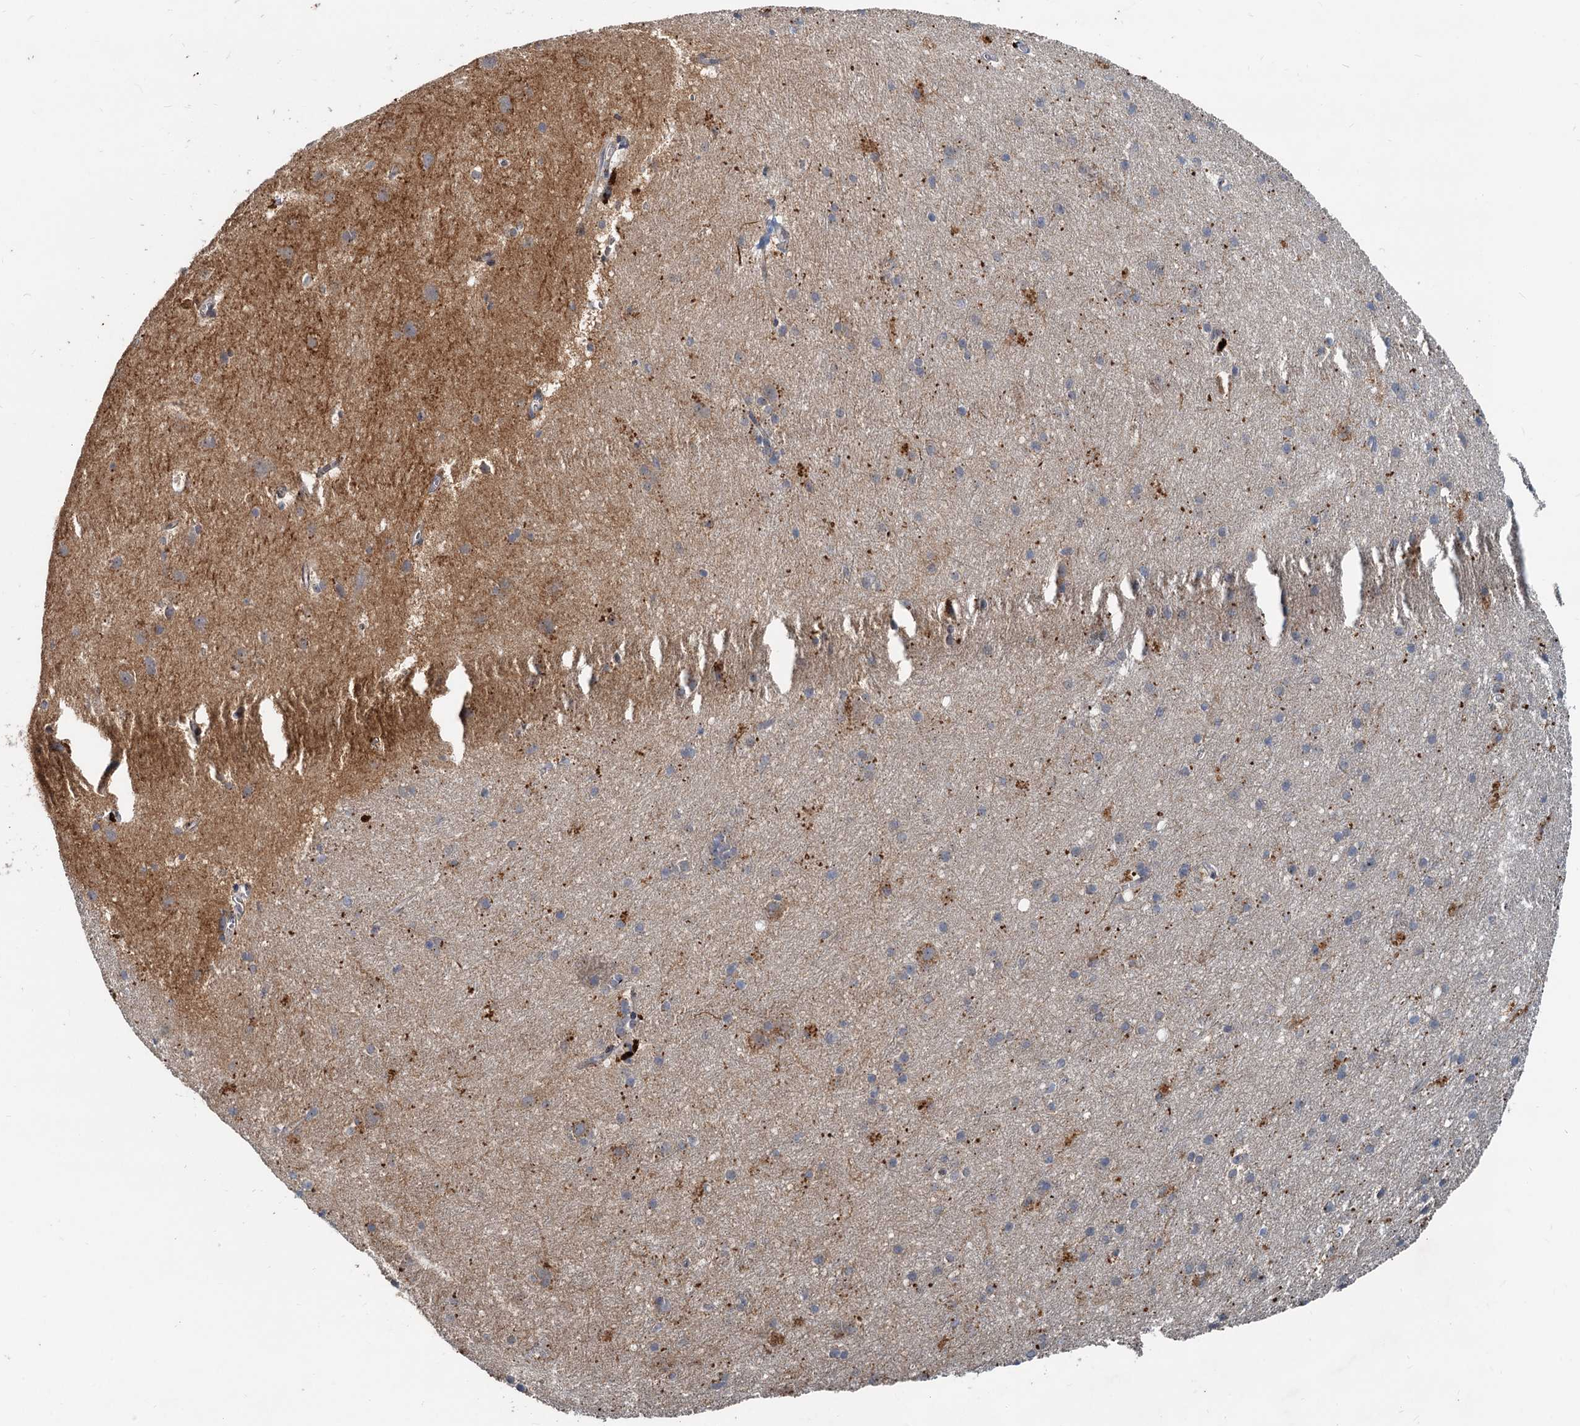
{"staining": {"intensity": "moderate", "quantity": "25%-75%", "location": "cytoplasmic/membranous"}, "tissue": "cerebral cortex", "cell_type": "Endothelial cells", "image_type": "normal", "snomed": [{"axis": "morphology", "description": "Normal tissue, NOS"}, {"axis": "topography", "description": "Cerebral cortex"}], "caption": "The histopathology image displays immunohistochemical staining of benign cerebral cortex. There is moderate cytoplasmic/membranous positivity is identified in approximately 25%-75% of endothelial cells. The staining is performed using DAB (3,3'-diaminobenzidine) brown chromogen to label protein expression. The nuclei are counter-stained blue using hematoxylin.", "gene": "CEP68", "patient": {"sex": "male", "age": 54}}